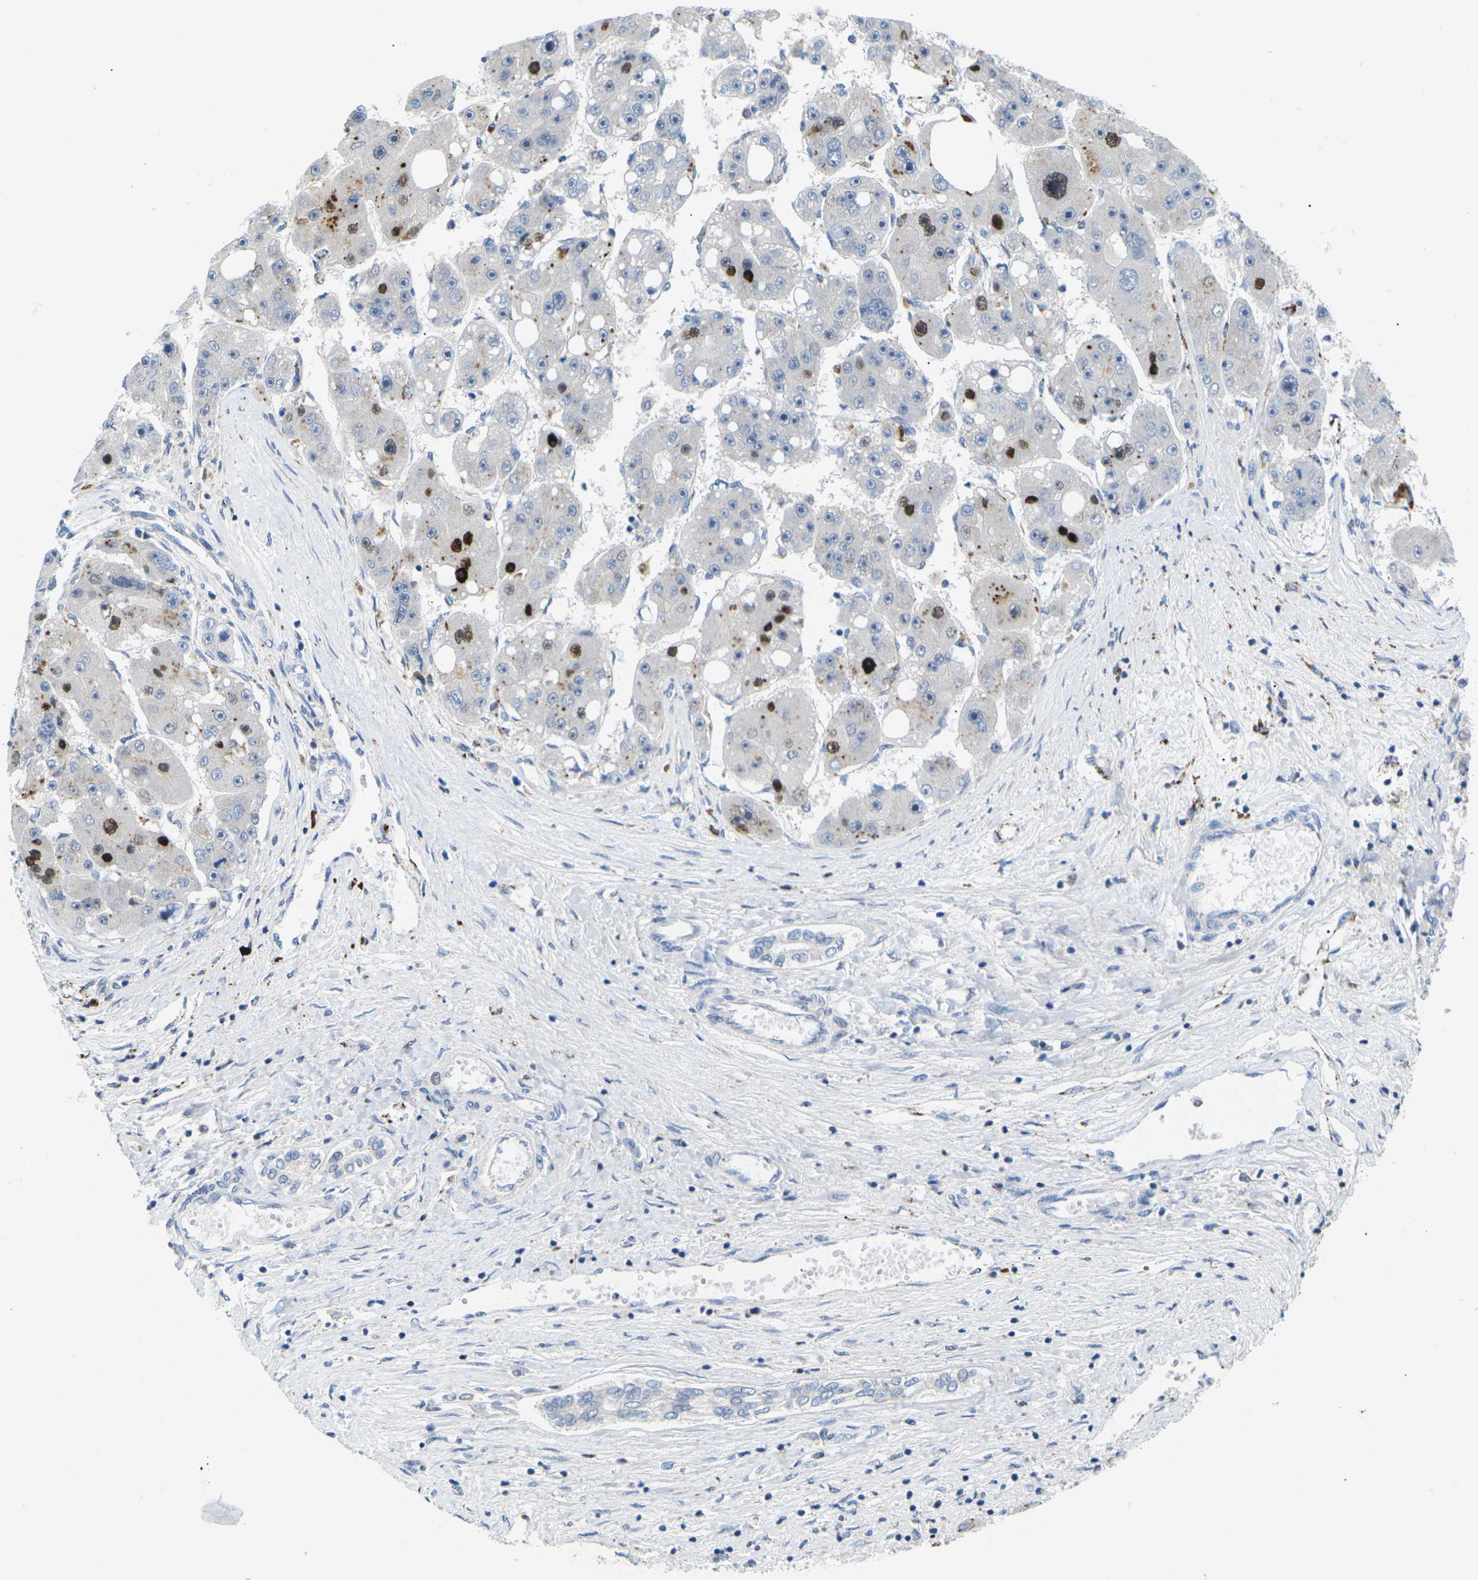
{"staining": {"intensity": "strong", "quantity": "<25%", "location": "nuclear"}, "tissue": "liver cancer", "cell_type": "Tumor cells", "image_type": "cancer", "snomed": [{"axis": "morphology", "description": "Carcinoma, Hepatocellular, NOS"}, {"axis": "topography", "description": "Liver"}], "caption": "Liver cancer (hepatocellular carcinoma) tissue exhibits strong nuclear positivity in about <25% of tumor cells The staining is performed using DAB brown chromogen to label protein expression. The nuclei are counter-stained blue using hematoxylin.", "gene": "RPS6KA3", "patient": {"sex": "female", "age": 61}}